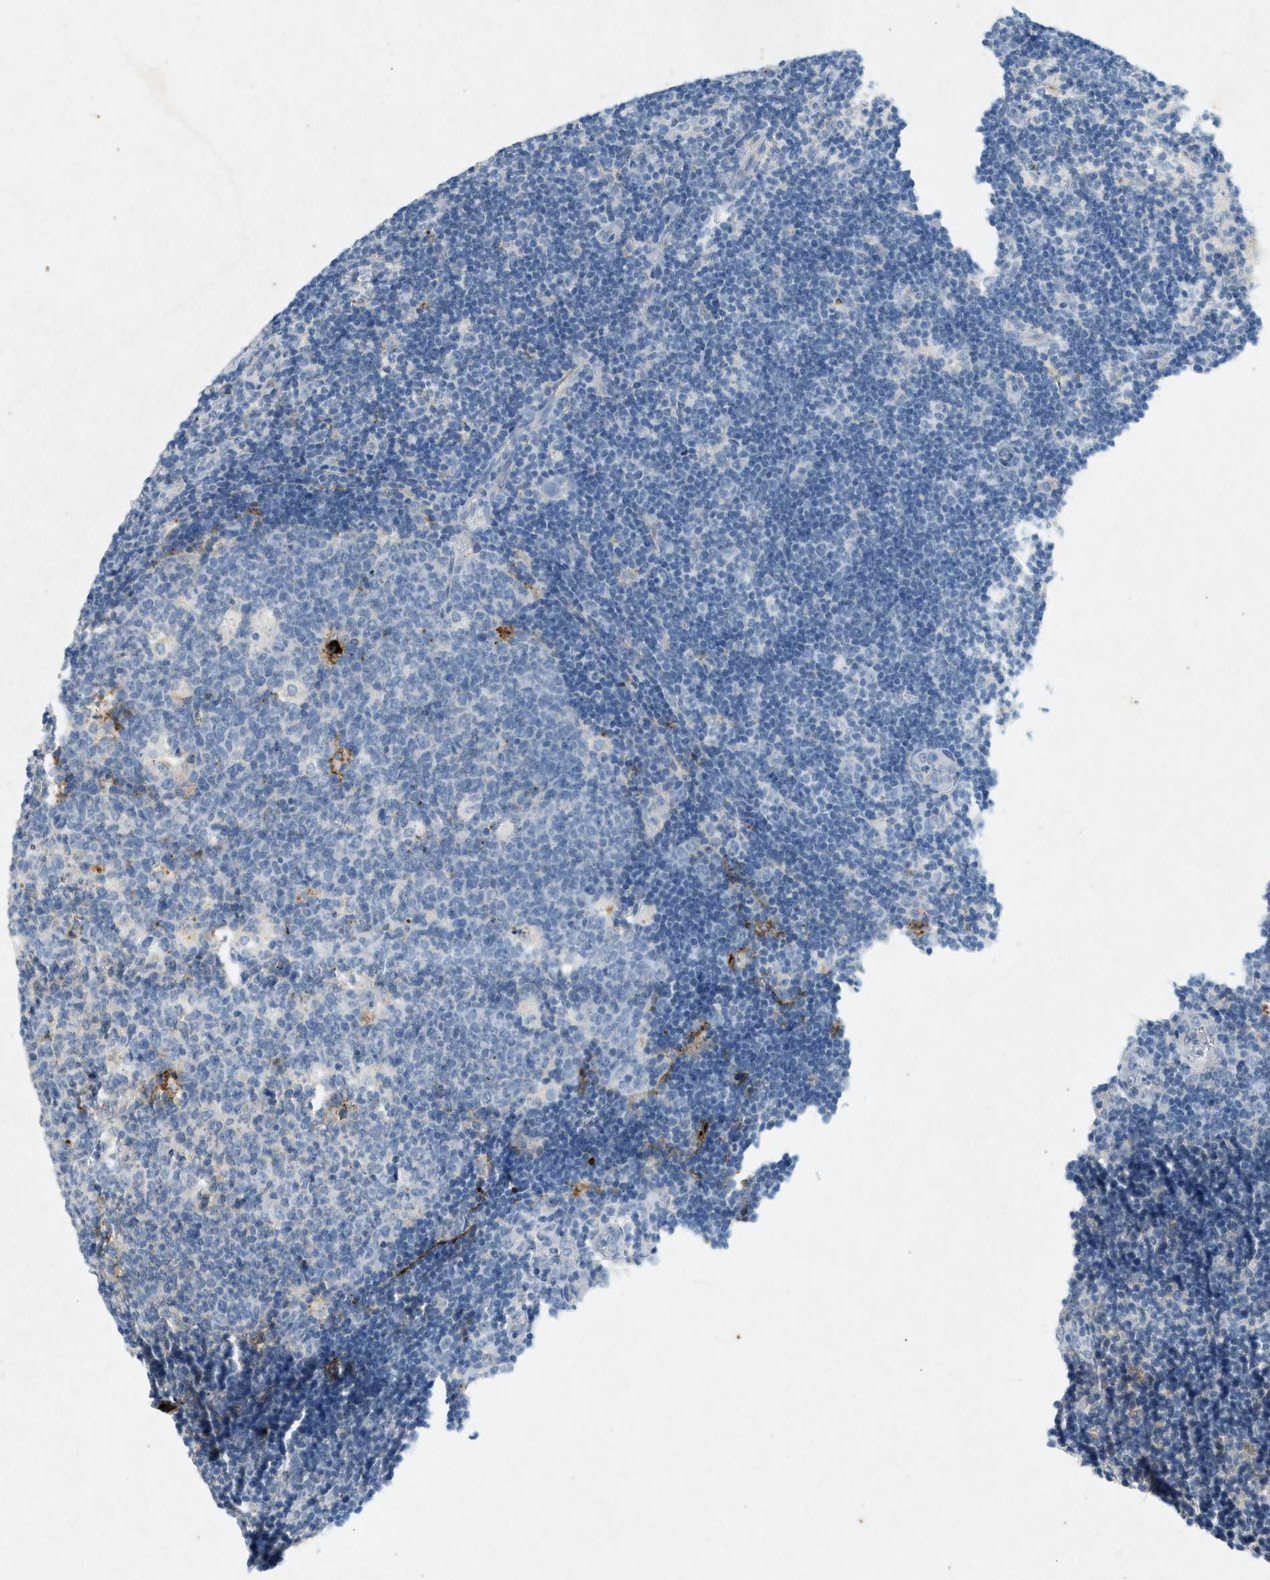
{"staining": {"intensity": "negative", "quantity": "none", "location": "none"}, "tissue": "lymph node", "cell_type": "Germinal center cells", "image_type": "normal", "snomed": [{"axis": "morphology", "description": "Normal tissue, NOS"}, {"axis": "morphology", "description": "Inflammation, NOS"}, {"axis": "topography", "description": "Lymph node"}, {"axis": "topography", "description": "Salivary gland"}], "caption": "A high-resolution image shows immunohistochemistry (IHC) staining of normal lymph node, which shows no significant positivity in germinal center cells. Nuclei are stained in blue.", "gene": "F2", "patient": {"sex": "male", "age": 3}}